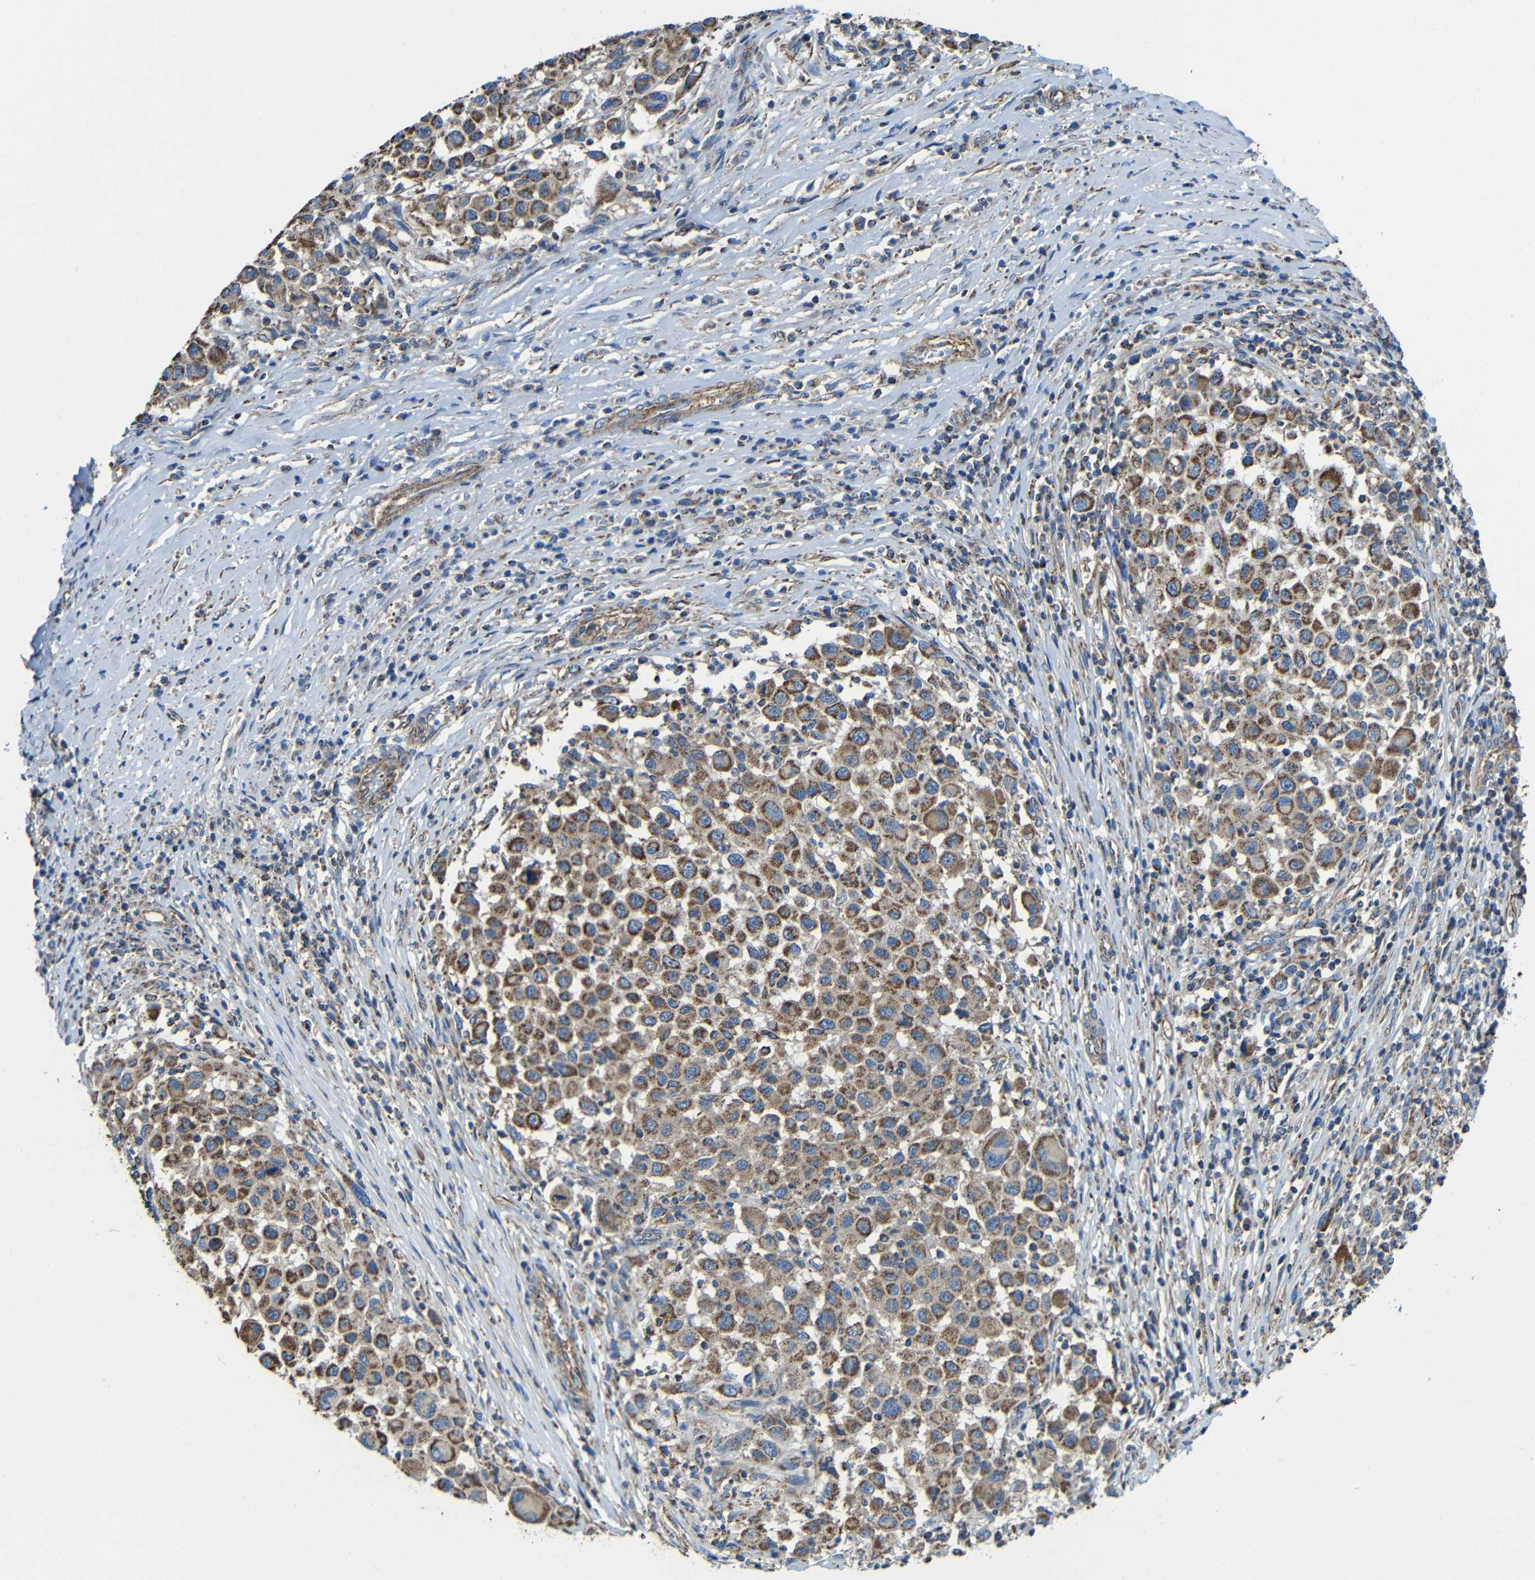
{"staining": {"intensity": "strong", "quantity": ">75%", "location": "cytoplasmic/membranous"}, "tissue": "melanoma", "cell_type": "Tumor cells", "image_type": "cancer", "snomed": [{"axis": "morphology", "description": "Malignant melanoma, Metastatic site"}, {"axis": "topography", "description": "Lymph node"}], "caption": "IHC micrograph of malignant melanoma (metastatic site) stained for a protein (brown), which exhibits high levels of strong cytoplasmic/membranous staining in approximately >75% of tumor cells.", "gene": "INTS6L", "patient": {"sex": "male", "age": 61}}